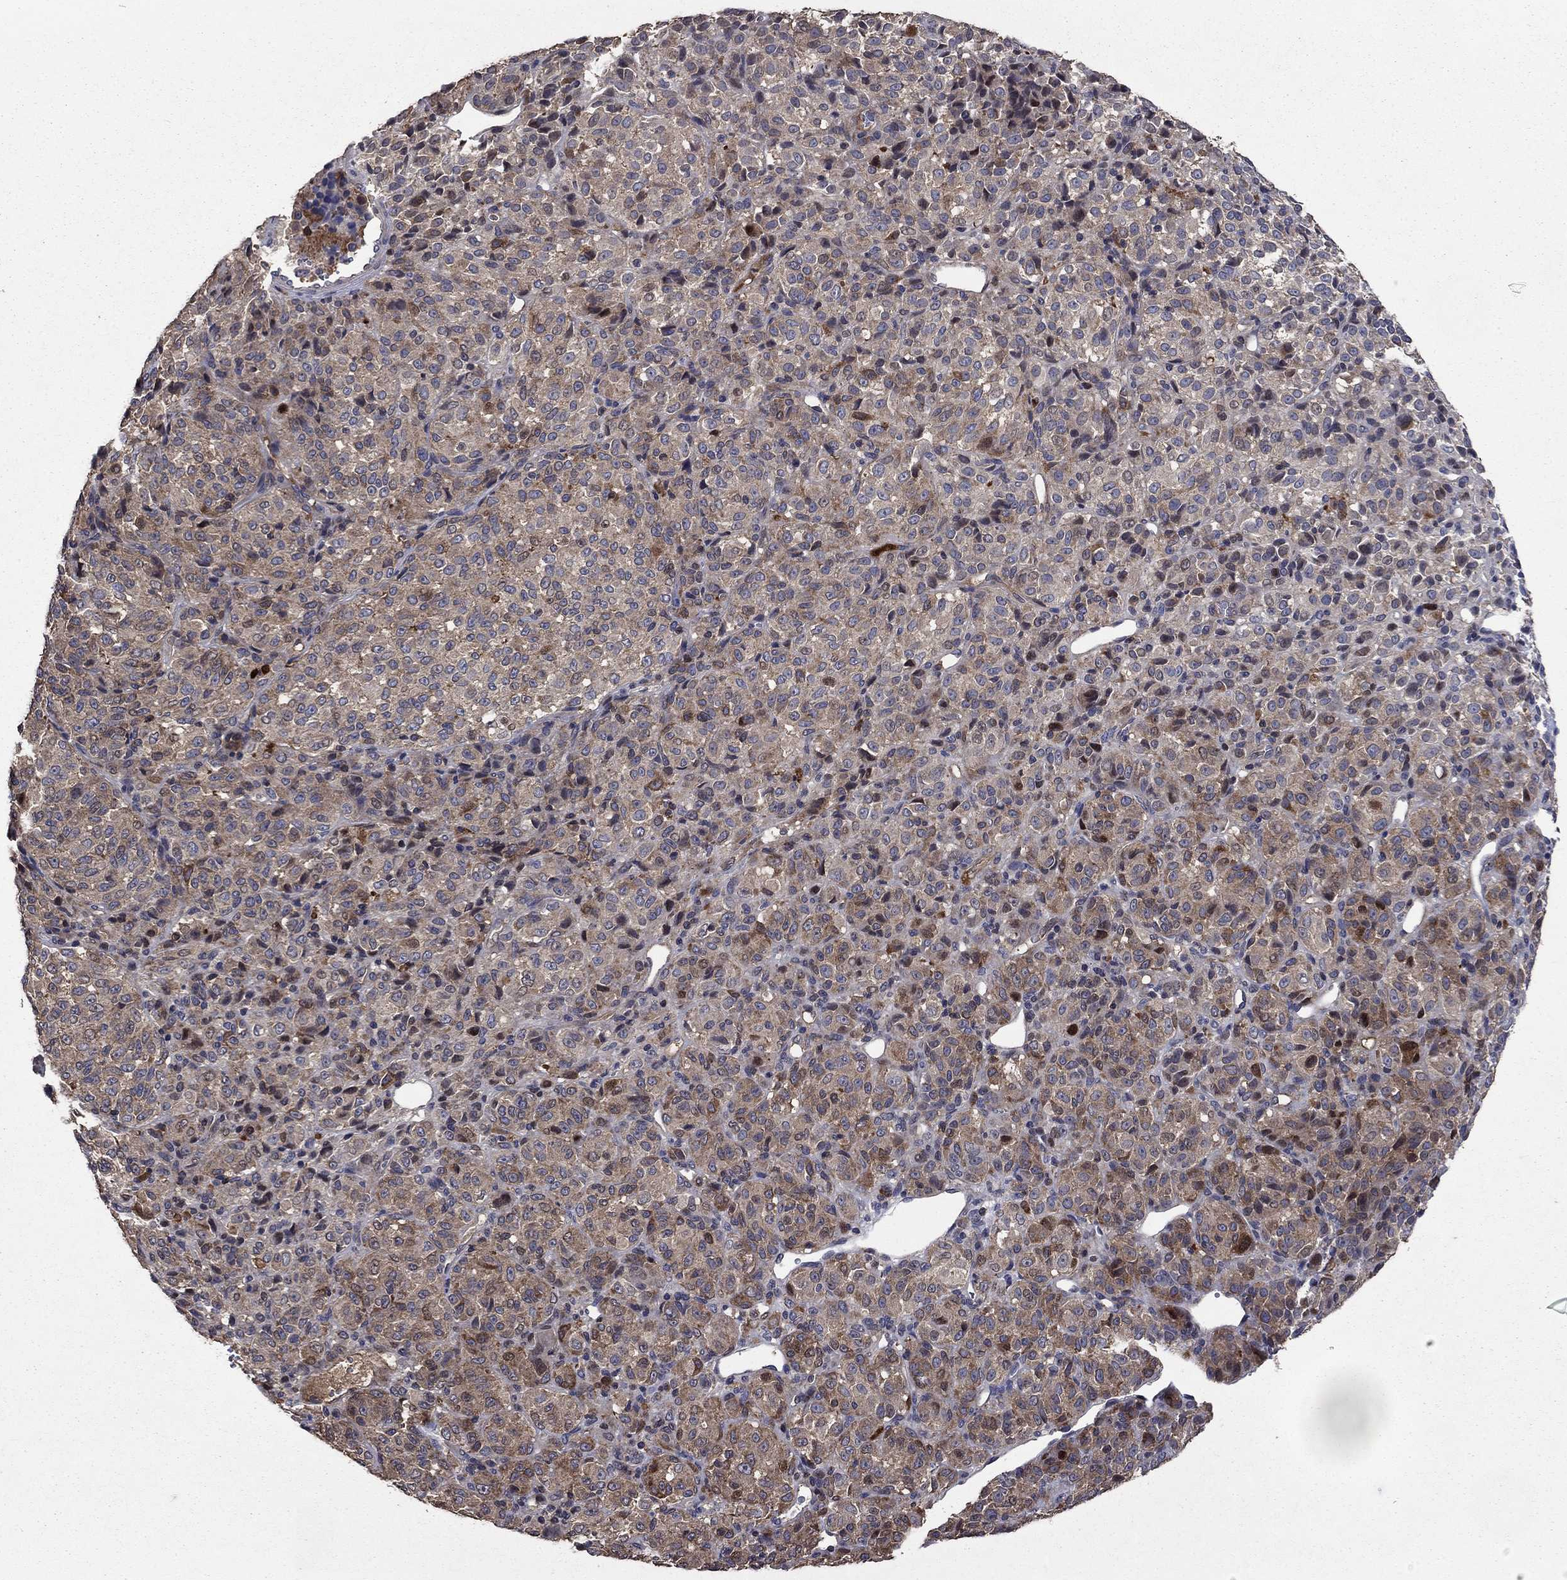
{"staining": {"intensity": "moderate", "quantity": "<25%", "location": "cytoplasmic/membranous"}, "tissue": "melanoma", "cell_type": "Tumor cells", "image_type": "cancer", "snomed": [{"axis": "morphology", "description": "Malignant melanoma, Metastatic site"}, {"axis": "topography", "description": "Brain"}], "caption": "Malignant melanoma (metastatic site) stained for a protein exhibits moderate cytoplasmic/membranous positivity in tumor cells.", "gene": "DVL1", "patient": {"sex": "female", "age": 56}}